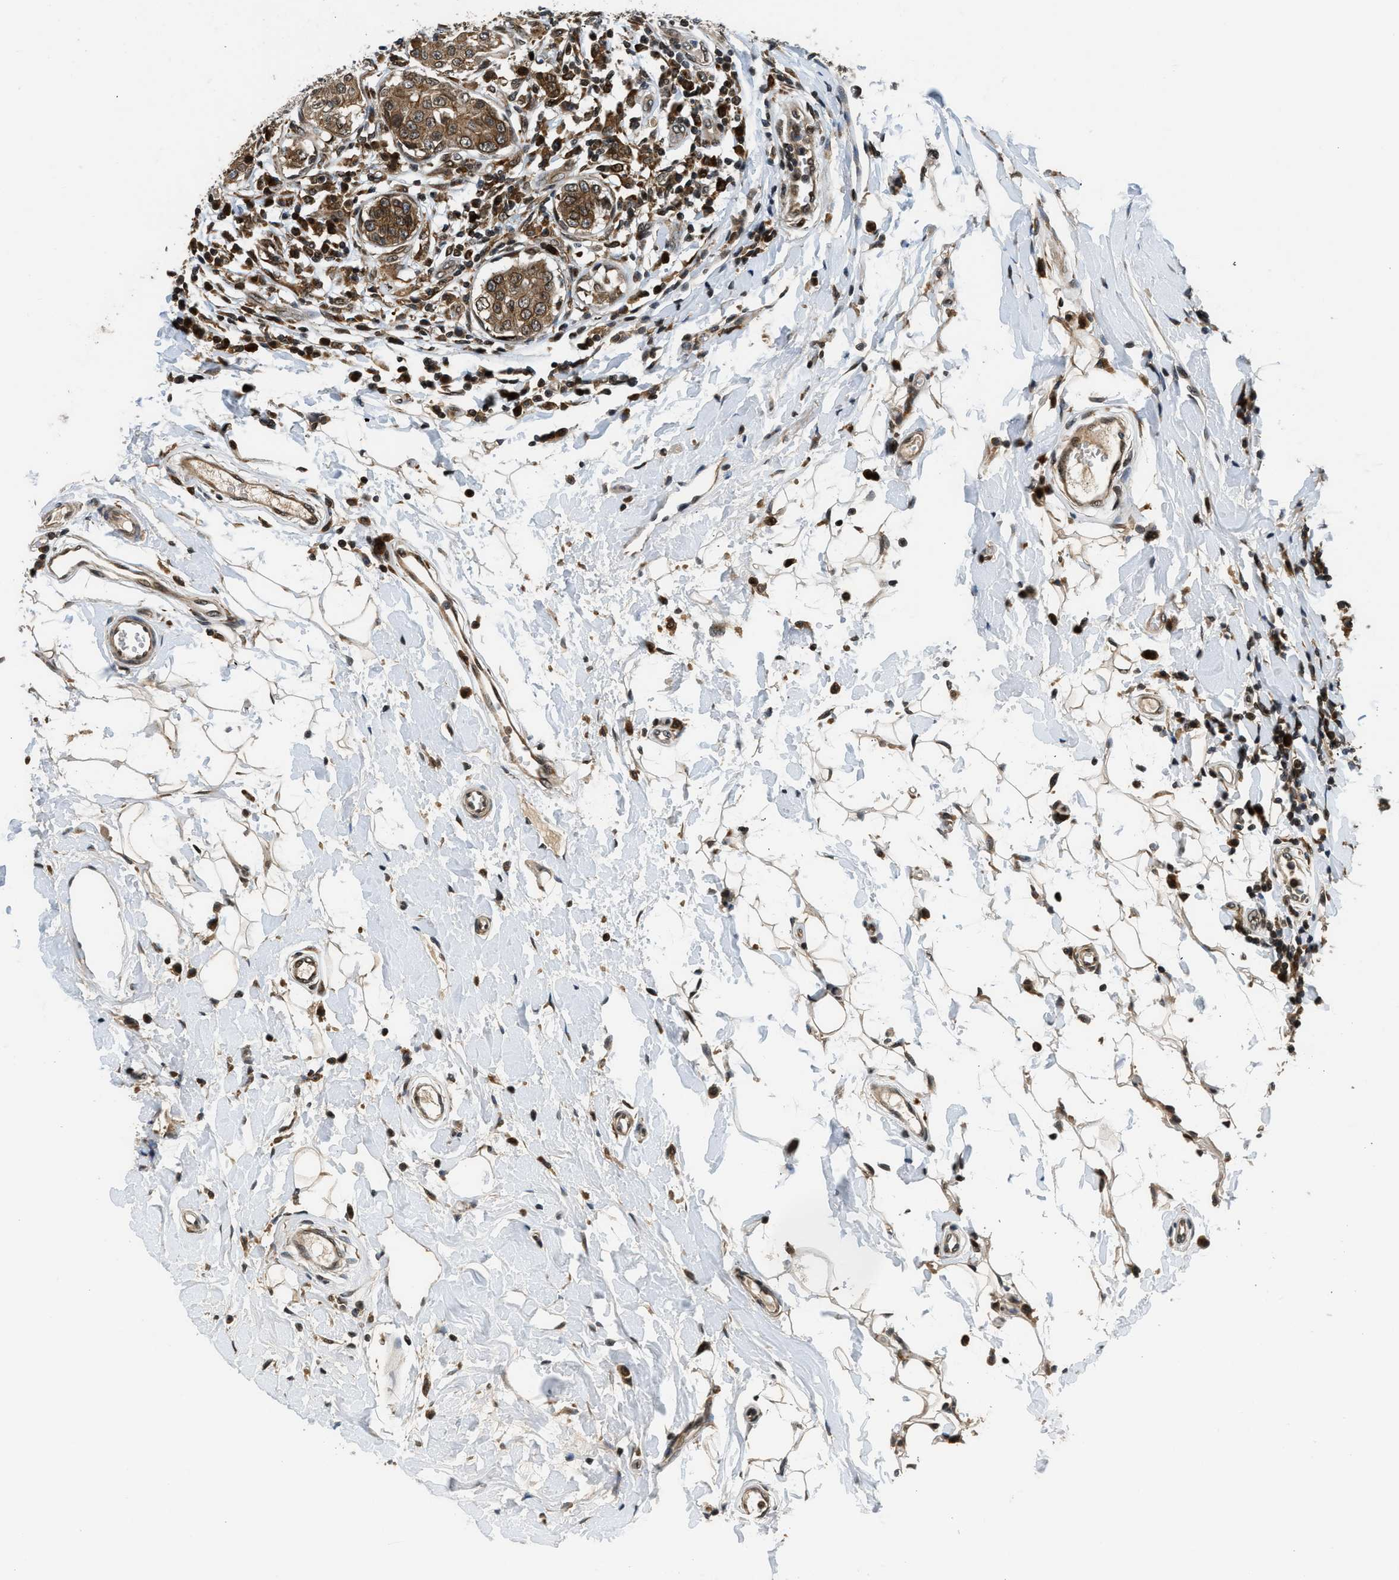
{"staining": {"intensity": "moderate", "quantity": ">75%", "location": "cytoplasmic/membranous,nuclear"}, "tissue": "breast cancer", "cell_type": "Tumor cells", "image_type": "cancer", "snomed": [{"axis": "morphology", "description": "Duct carcinoma"}, {"axis": "topography", "description": "Breast"}], "caption": "IHC of breast infiltrating ductal carcinoma displays medium levels of moderate cytoplasmic/membranous and nuclear expression in about >75% of tumor cells.", "gene": "RETREG3", "patient": {"sex": "female", "age": 27}}